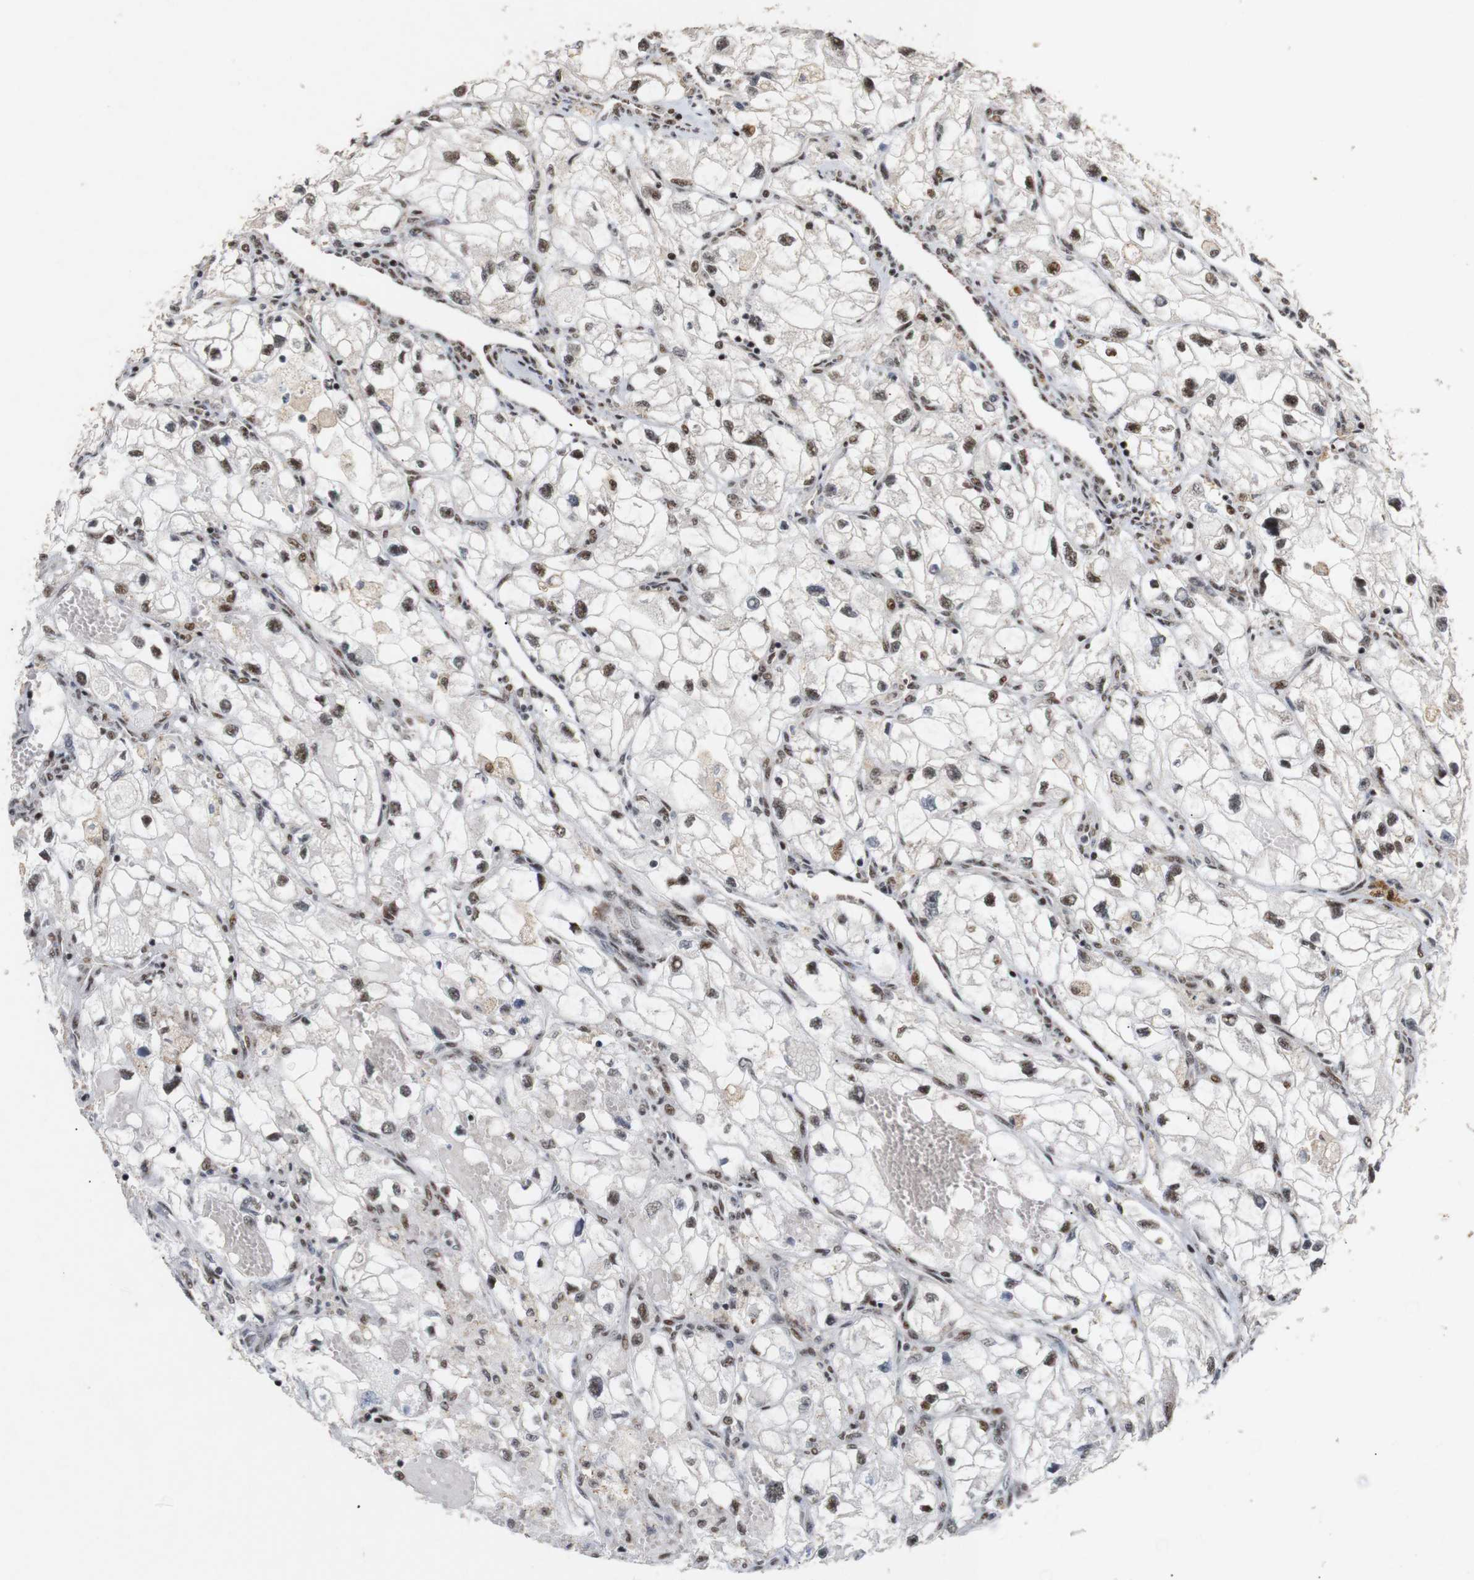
{"staining": {"intensity": "moderate", "quantity": "25%-75%", "location": "nuclear"}, "tissue": "renal cancer", "cell_type": "Tumor cells", "image_type": "cancer", "snomed": [{"axis": "morphology", "description": "Adenocarcinoma, NOS"}, {"axis": "topography", "description": "Kidney"}], "caption": "DAB (3,3'-diaminobenzidine) immunohistochemical staining of adenocarcinoma (renal) shows moderate nuclear protein expression in approximately 25%-75% of tumor cells.", "gene": "PYM1", "patient": {"sex": "female", "age": 70}}